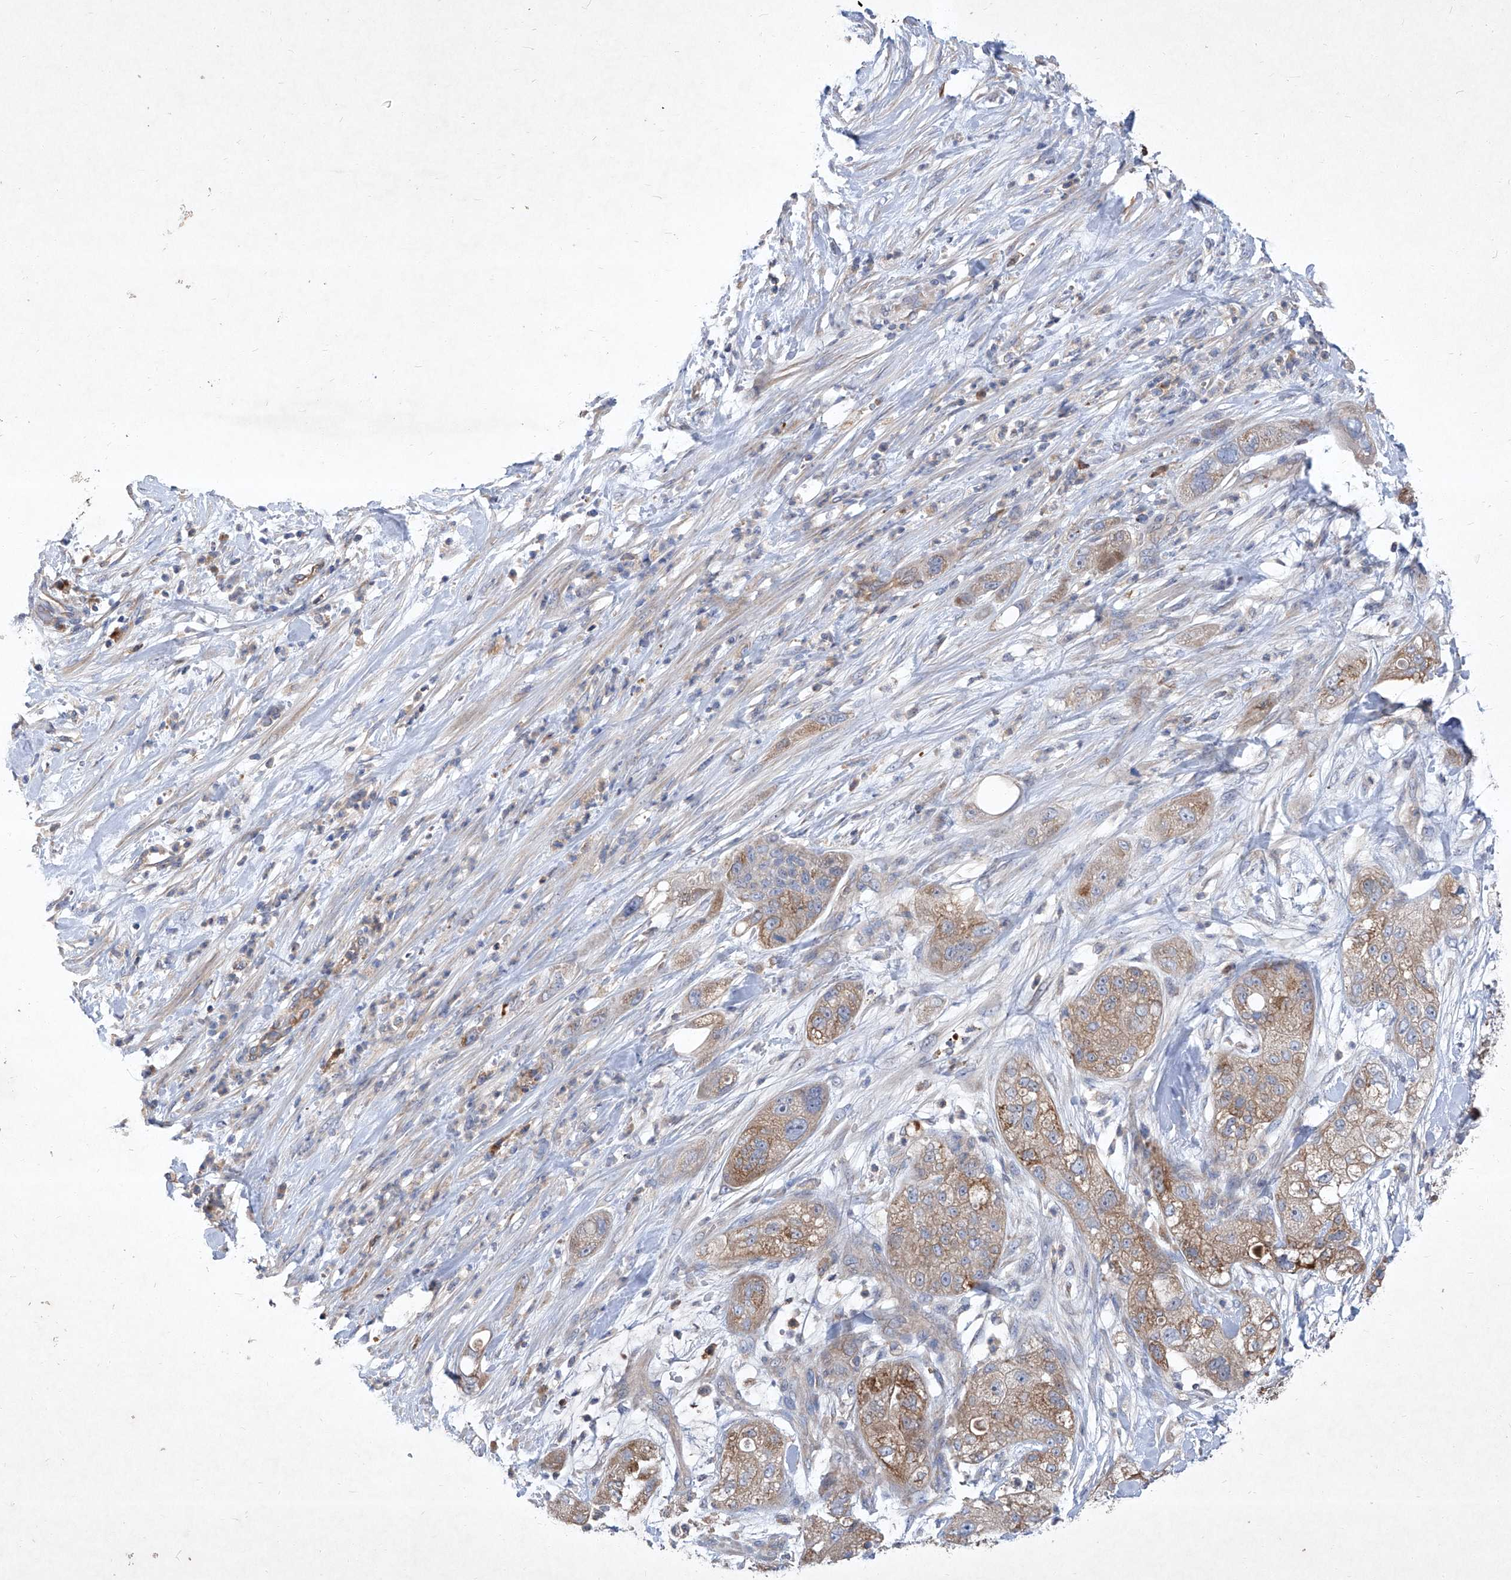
{"staining": {"intensity": "weak", "quantity": ">75%", "location": "cytoplasmic/membranous"}, "tissue": "pancreatic cancer", "cell_type": "Tumor cells", "image_type": "cancer", "snomed": [{"axis": "morphology", "description": "Adenocarcinoma, NOS"}, {"axis": "topography", "description": "Pancreas"}], "caption": "Adenocarcinoma (pancreatic) stained with DAB IHC shows low levels of weak cytoplasmic/membranous staining in approximately >75% of tumor cells.", "gene": "EPHA8", "patient": {"sex": "female", "age": 78}}